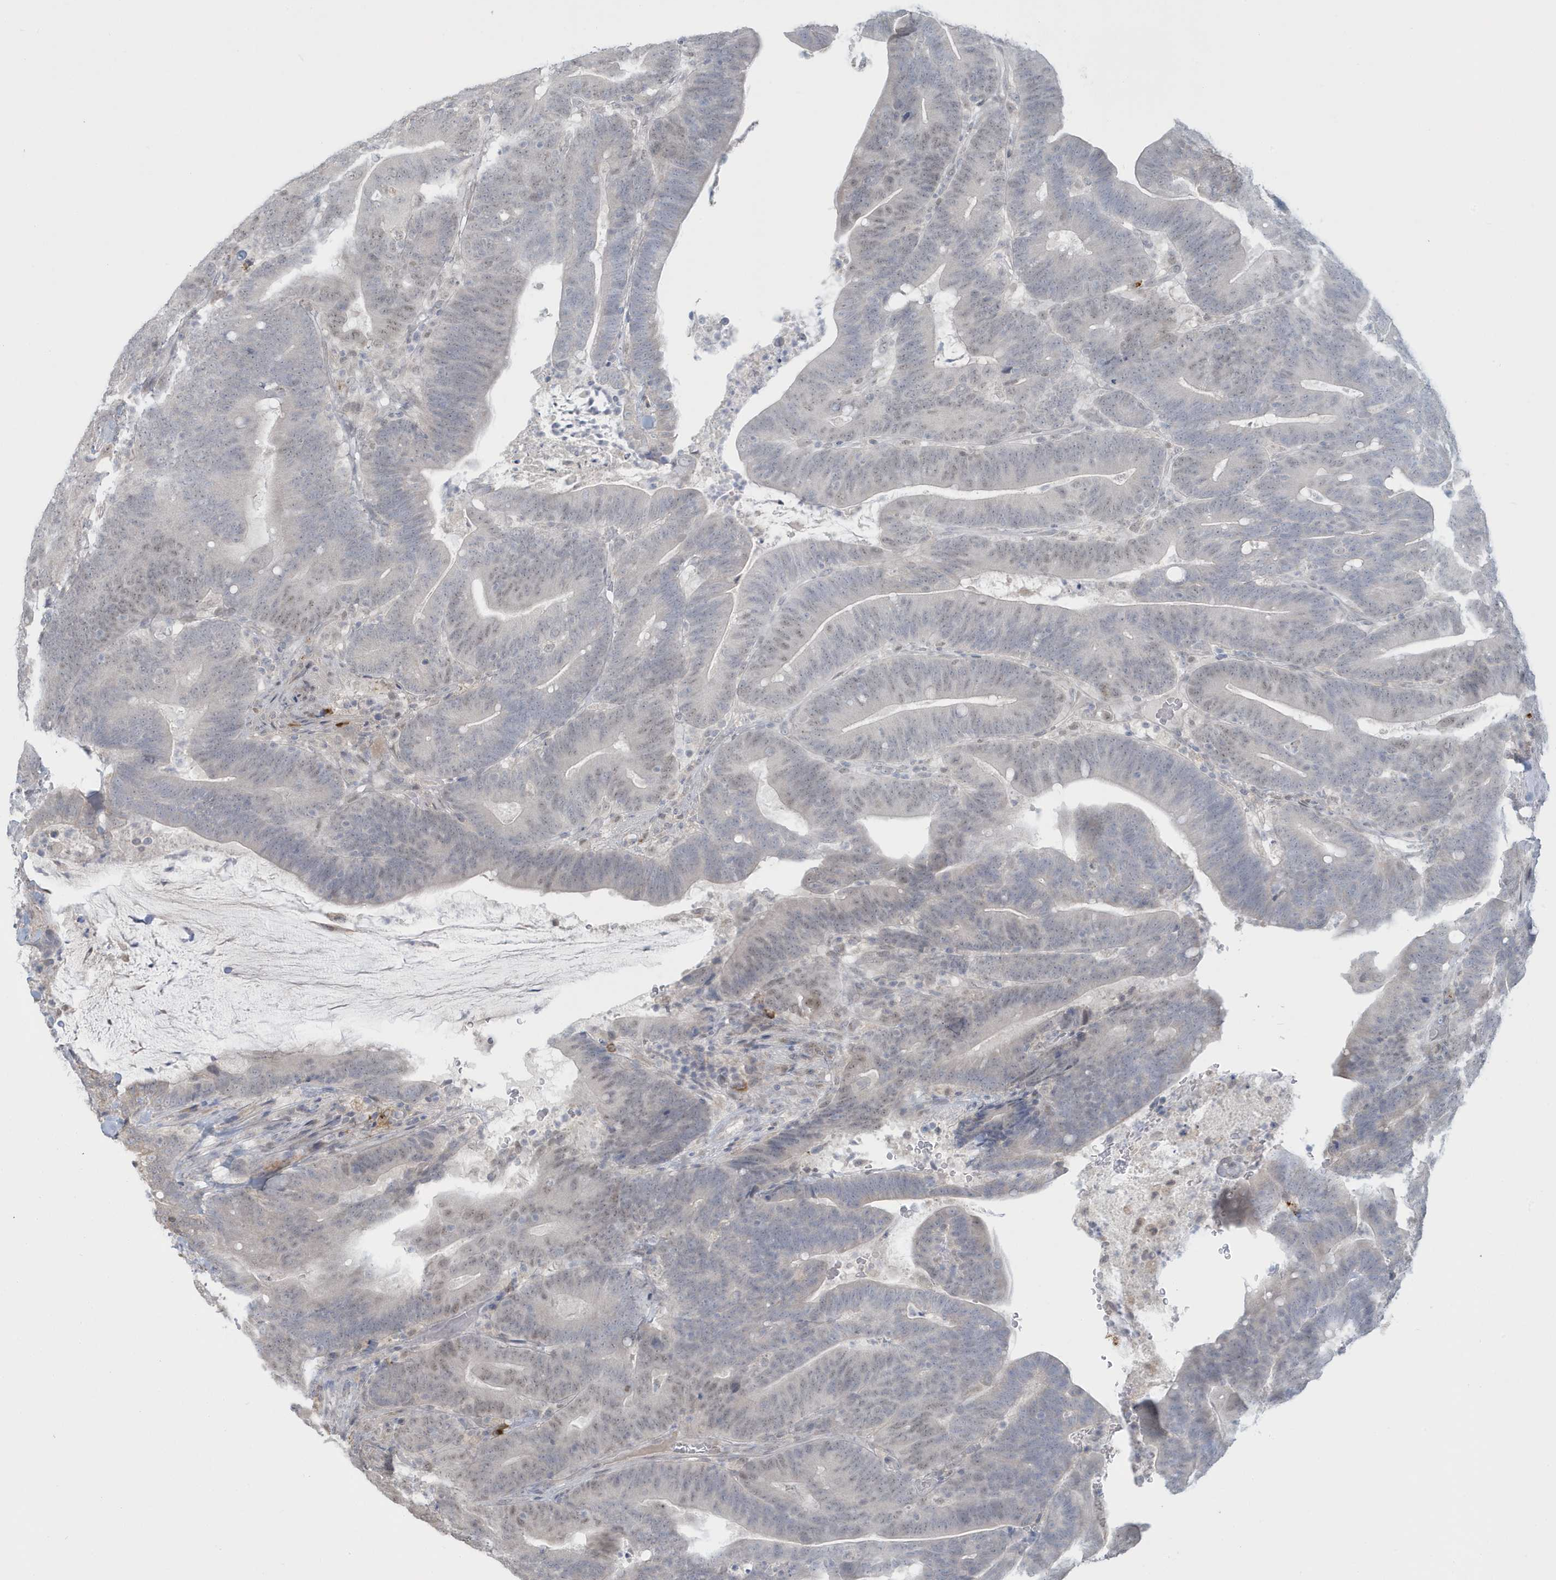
{"staining": {"intensity": "weak", "quantity": "<25%", "location": "nuclear"}, "tissue": "colorectal cancer", "cell_type": "Tumor cells", "image_type": "cancer", "snomed": [{"axis": "morphology", "description": "Adenocarcinoma, NOS"}, {"axis": "topography", "description": "Colon"}], "caption": "Immunohistochemistry image of colorectal cancer stained for a protein (brown), which demonstrates no expression in tumor cells.", "gene": "HERC6", "patient": {"sex": "female", "age": 66}}